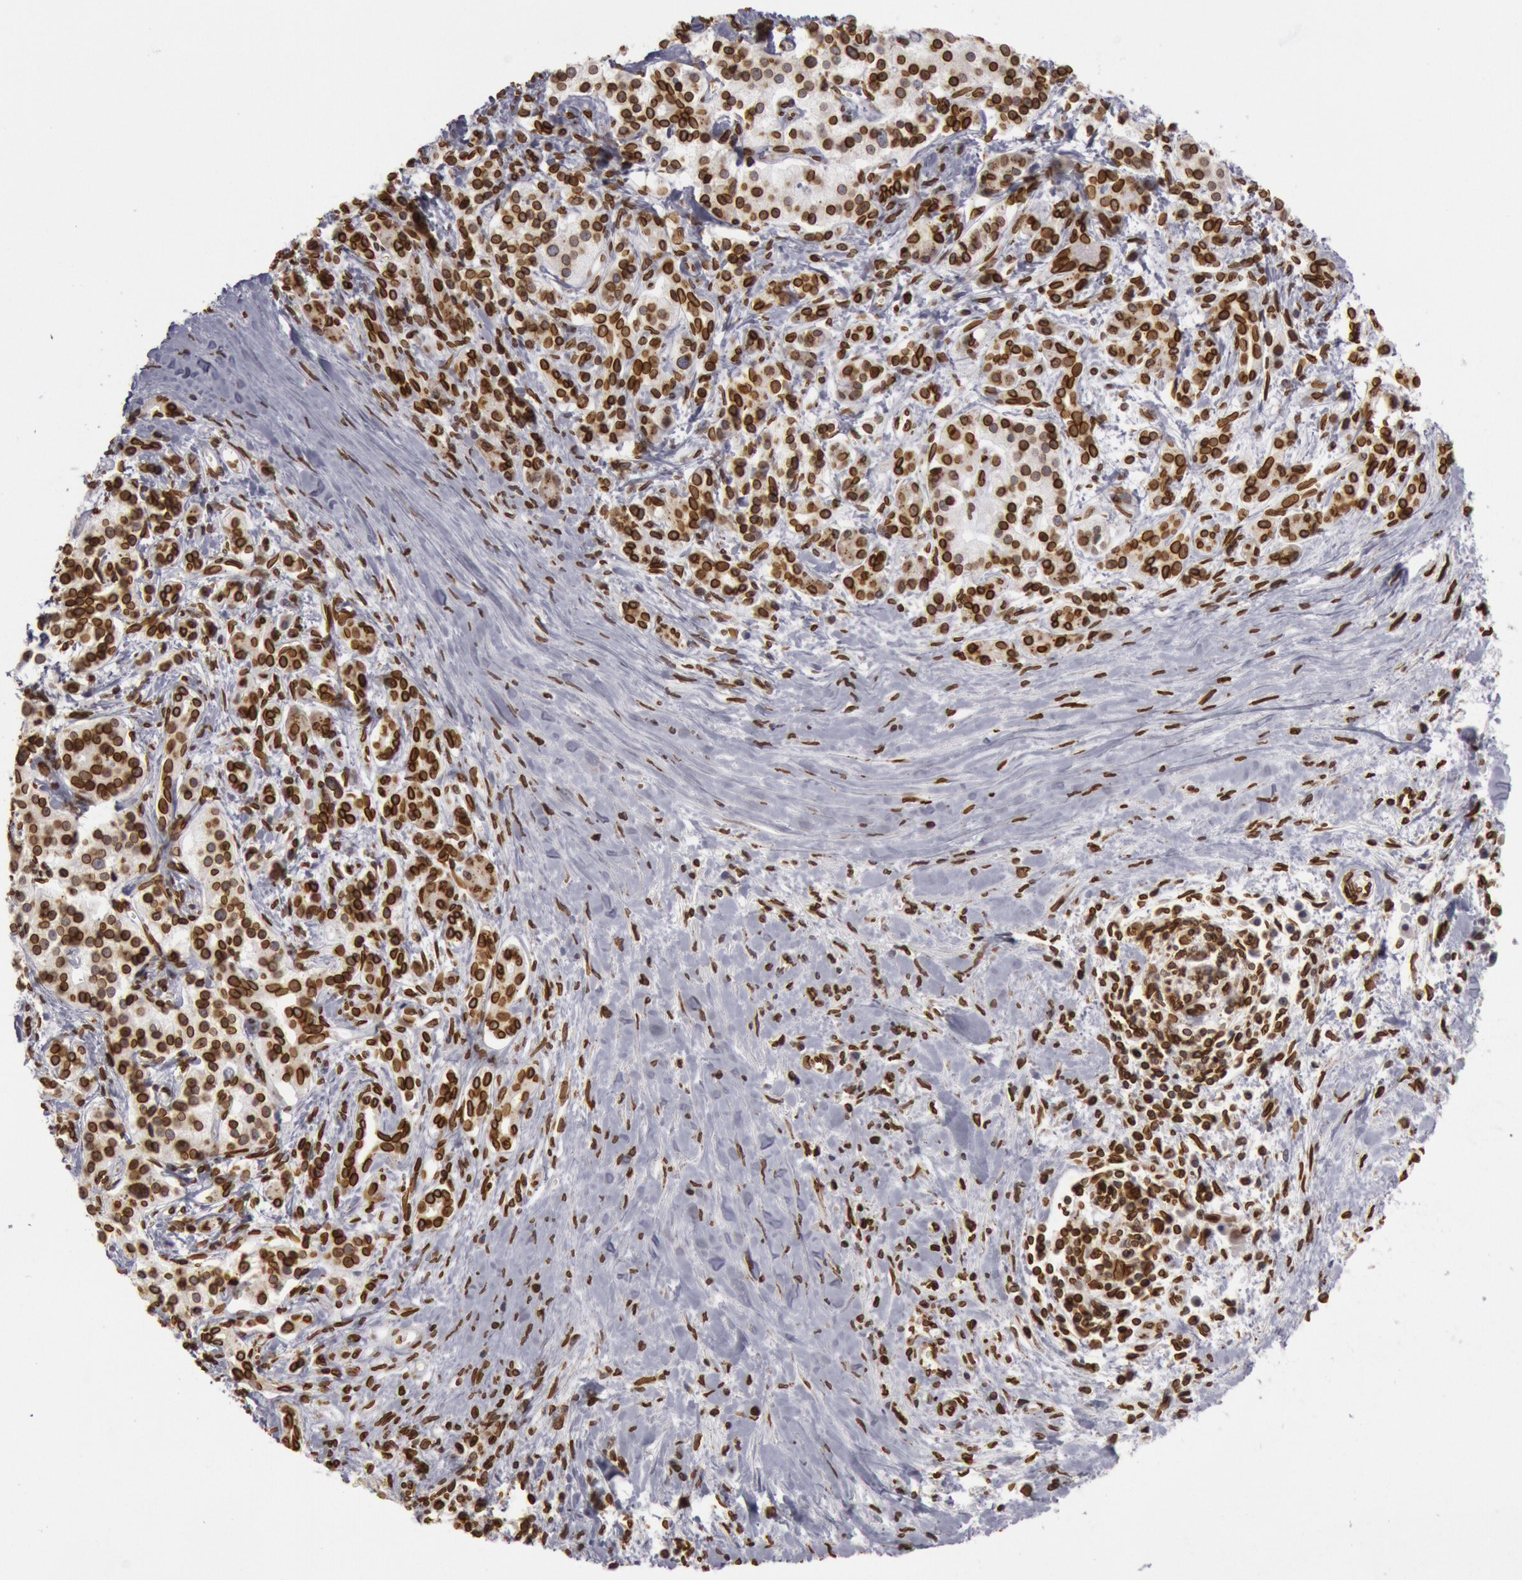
{"staining": {"intensity": "strong", "quantity": ">75%", "location": "cytoplasmic/membranous,nuclear"}, "tissue": "pancreatic cancer", "cell_type": "Tumor cells", "image_type": "cancer", "snomed": [{"axis": "morphology", "description": "Adenocarcinoma, NOS"}, {"axis": "topography", "description": "Pancreas"}], "caption": "Human pancreatic cancer (adenocarcinoma) stained with a brown dye shows strong cytoplasmic/membranous and nuclear positive expression in about >75% of tumor cells.", "gene": "SUN2", "patient": {"sex": "male", "age": 59}}